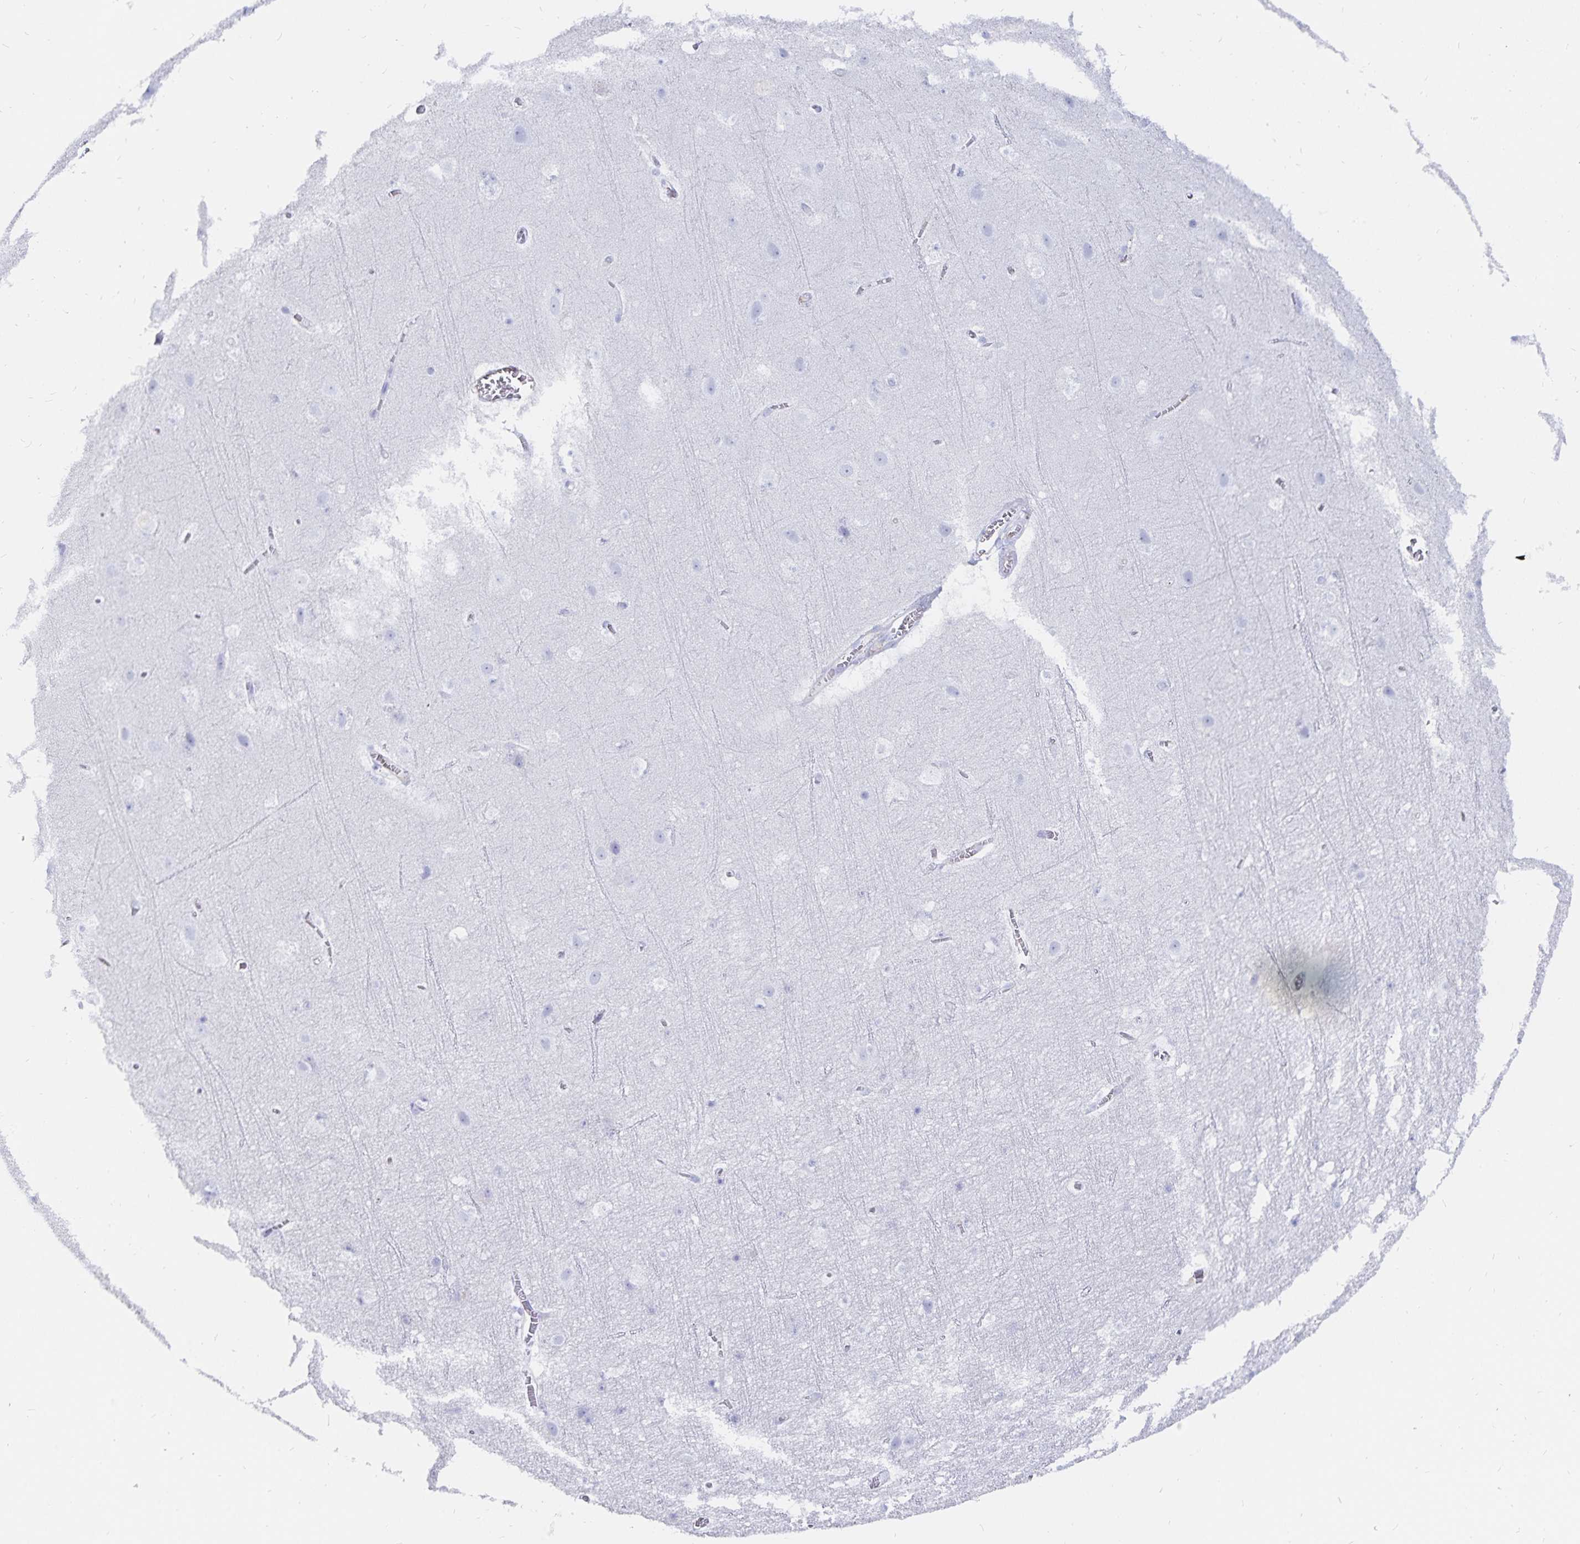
{"staining": {"intensity": "negative", "quantity": "none", "location": "none"}, "tissue": "cerebral cortex", "cell_type": "Endothelial cells", "image_type": "normal", "snomed": [{"axis": "morphology", "description": "Normal tissue, NOS"}, {"axis": "topography", "description": "Cerebral cortex"}], "caption": "Immunohistochemistry photomicrograph of normal cerebral cortex stained for a protein (brown), which displays no expression in endothelial cells. Brightfield microscopy of immunohistochemistry (IHC) stained with DAB (3,3'-diaminobenzidine) (brown) and hematoxylin (blue), captured at high magnification.", "gene": "INSL5", "patient": {"sex": "female", "age": 42}}